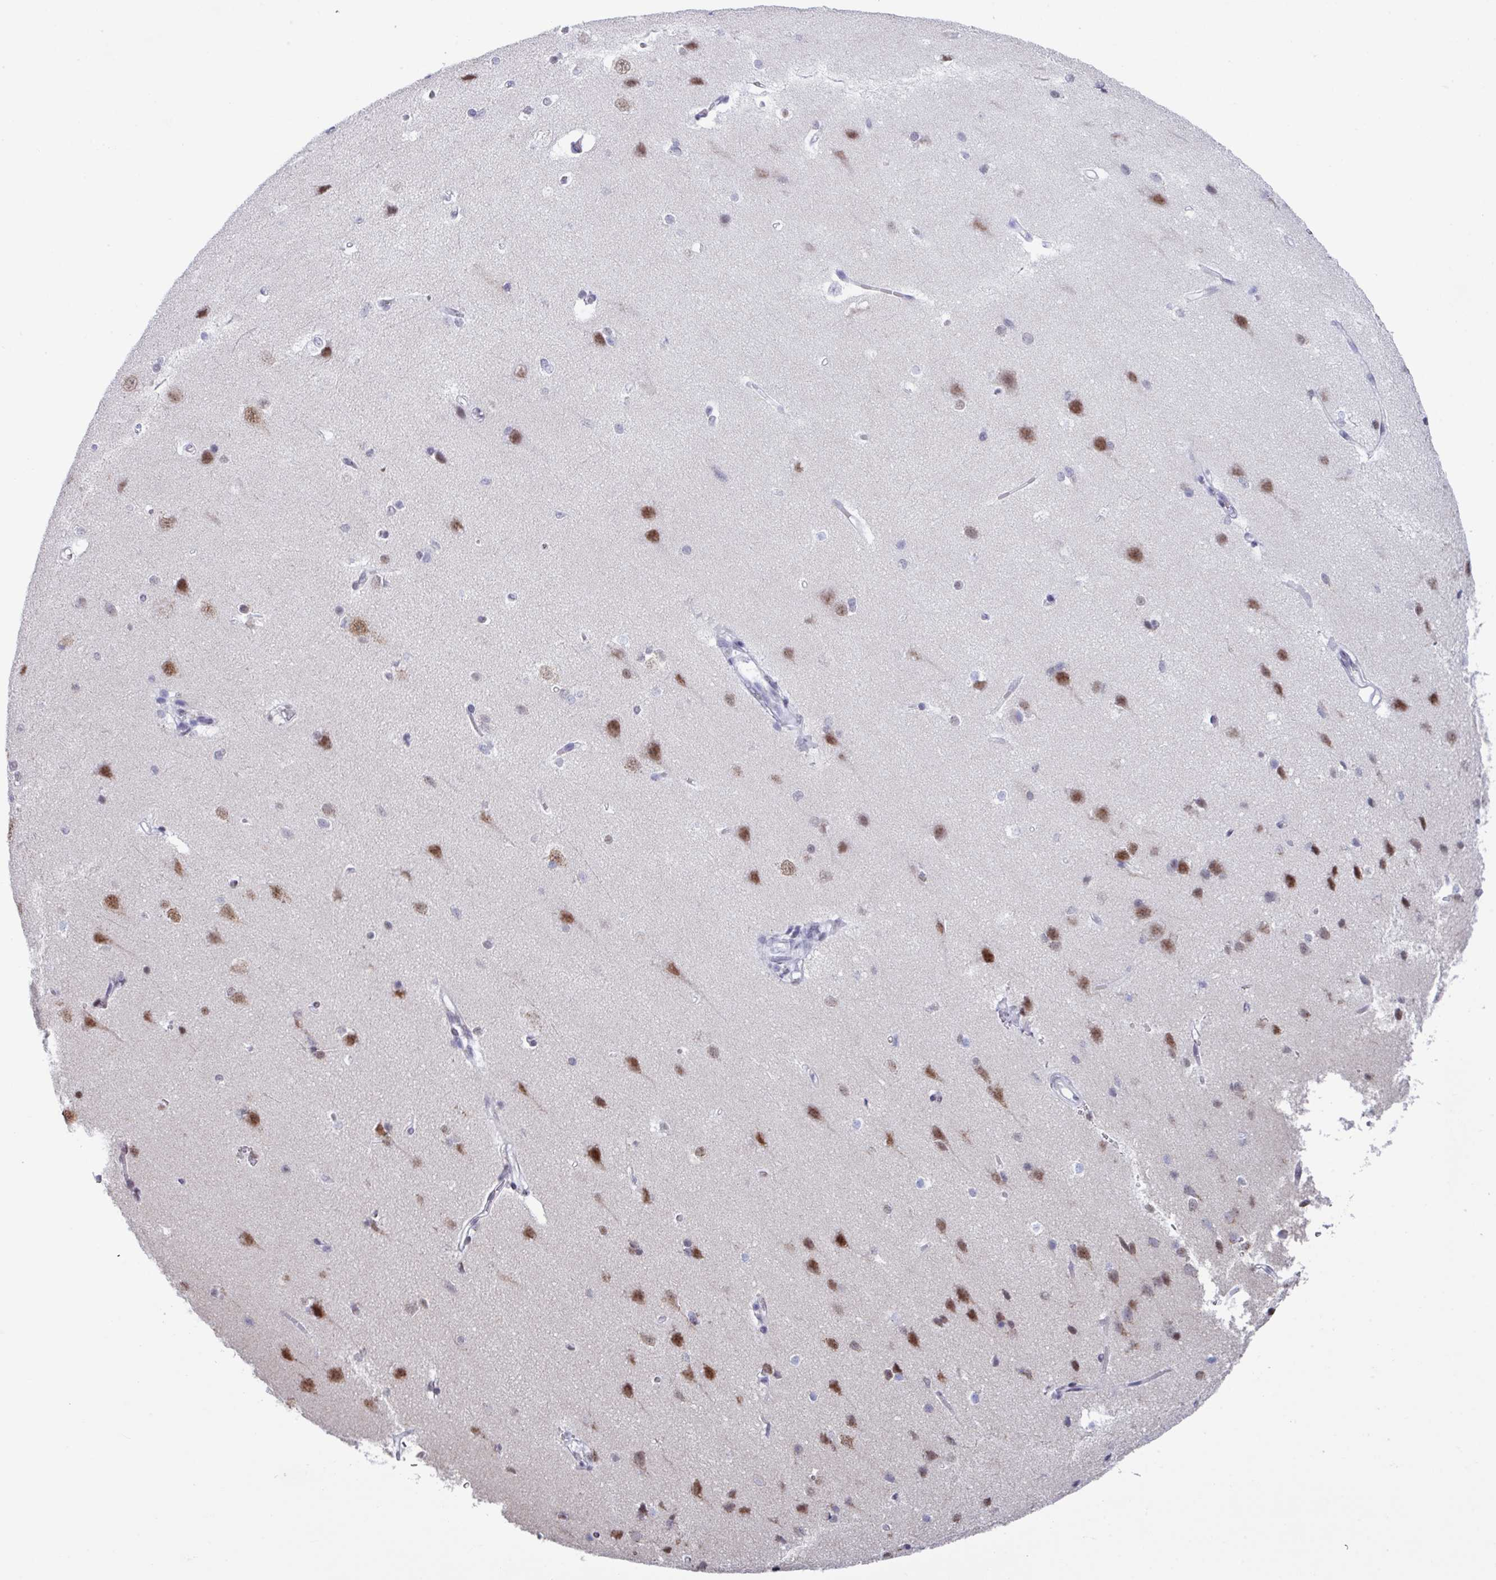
{"staining": {"intensity": "negative", "quantity": "none", "location": "none"}, "tissue": "cerebral cortex", "cell_type": "Endothelial cells", "image_type": "normal", "snomed": [{"axis": "morphology", "description": "Normal tissue, NOS"}, {"axis": "topography", "description": "Cerebral cortex"}], "caption": "The photomicrograph reveals no staining of endothelial cells in benign cerebral cortex.", "gene": "PUF60", "patient": {"sex": "male", "age": 37}}